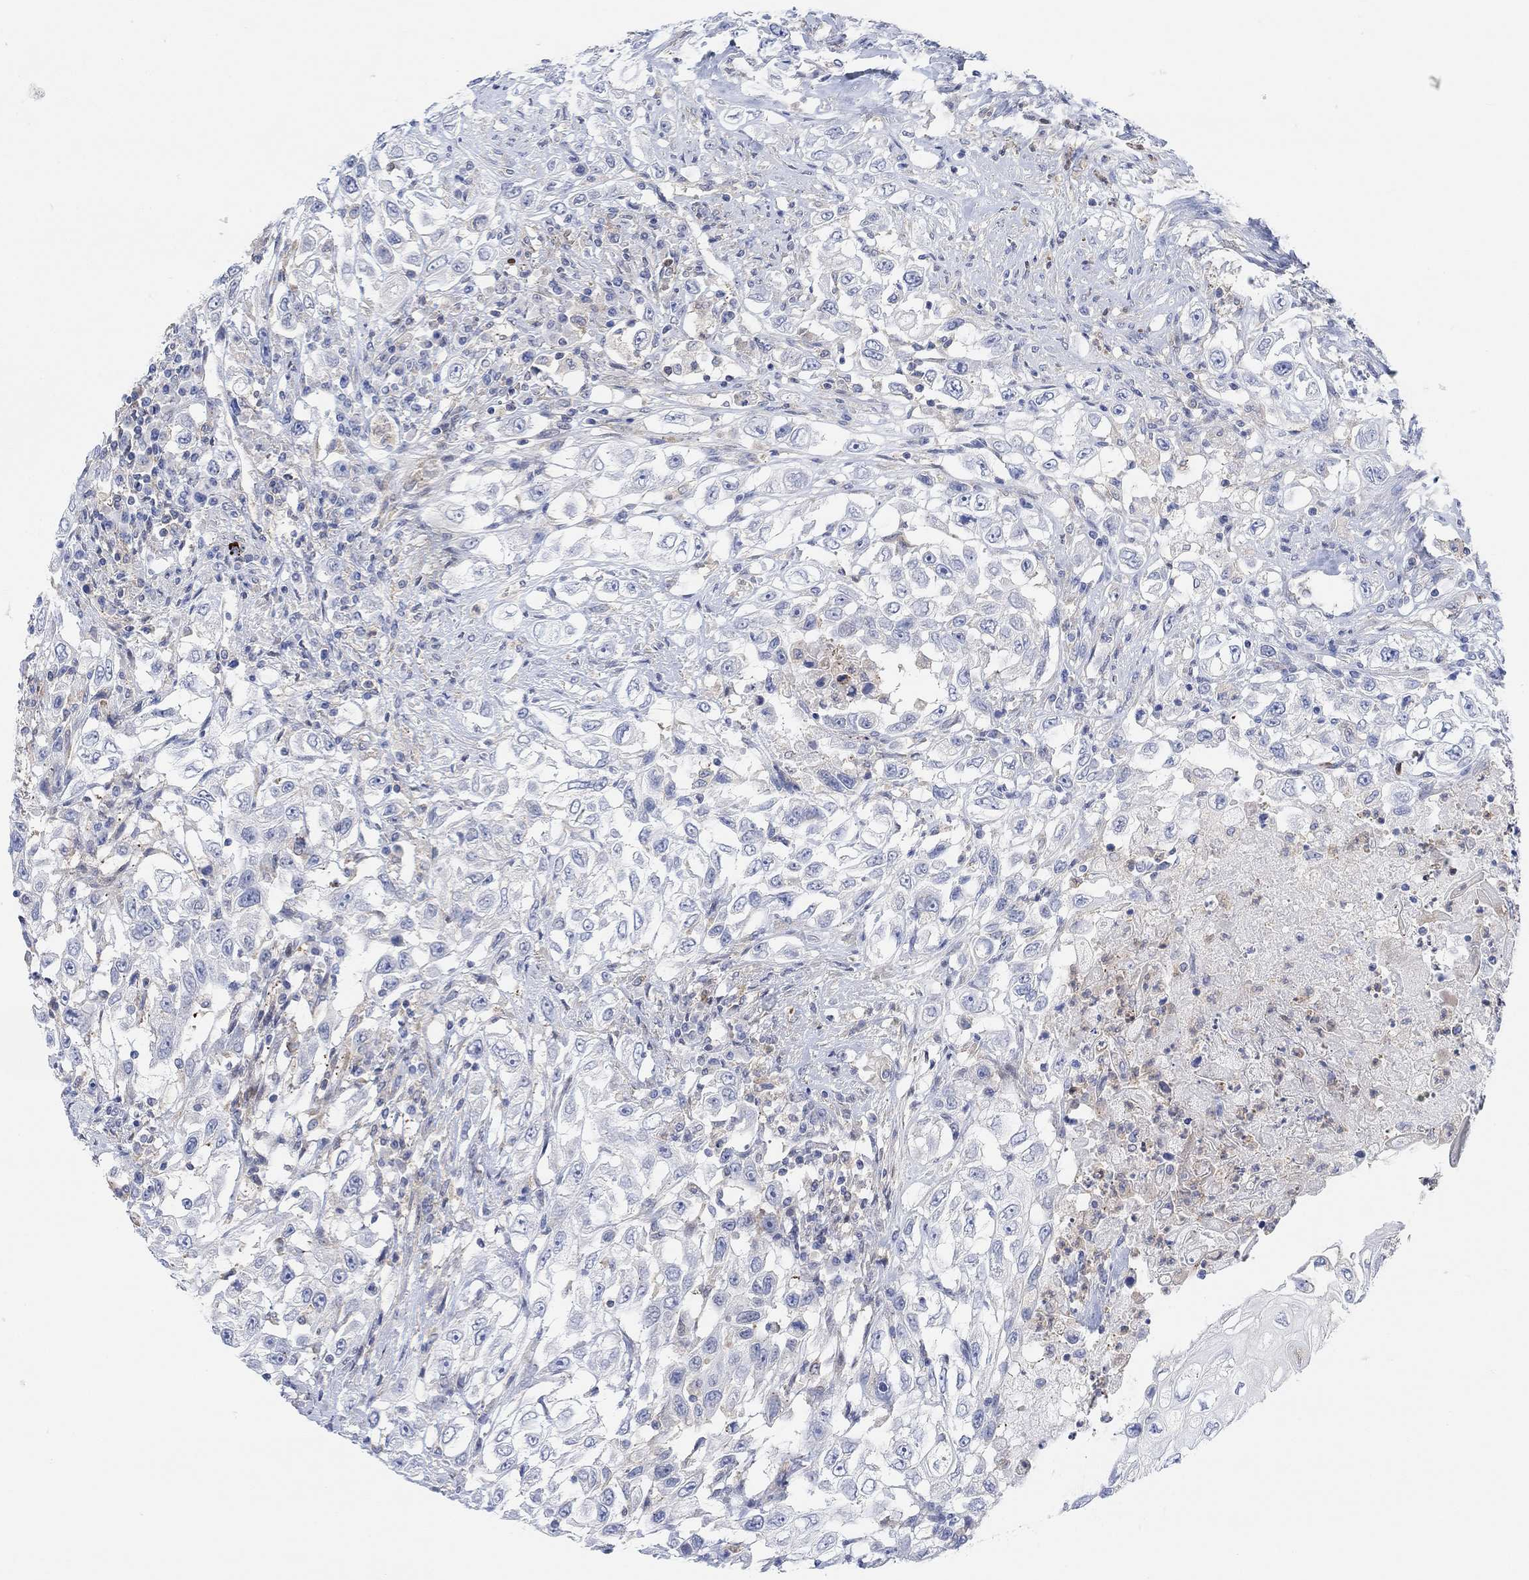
{"staining": {"intensity": "negative", "quantity": "none", "location": "none"}, "tissue": "urothelial cancer", "cell_type": "Tumor cells", "image_type": "cancer", "snomed": [{"axis": "morphology", "description": "Urothelial carcinoma, High grade"}, {"axis": "topography", "description": "Urinary bladder"}], "caption": "A photomicrograph of human urothelial cancer is negative for staining in tumor cells.", "gene": "PMFBP1", "patient": {"sex": "female", "age": 56}}